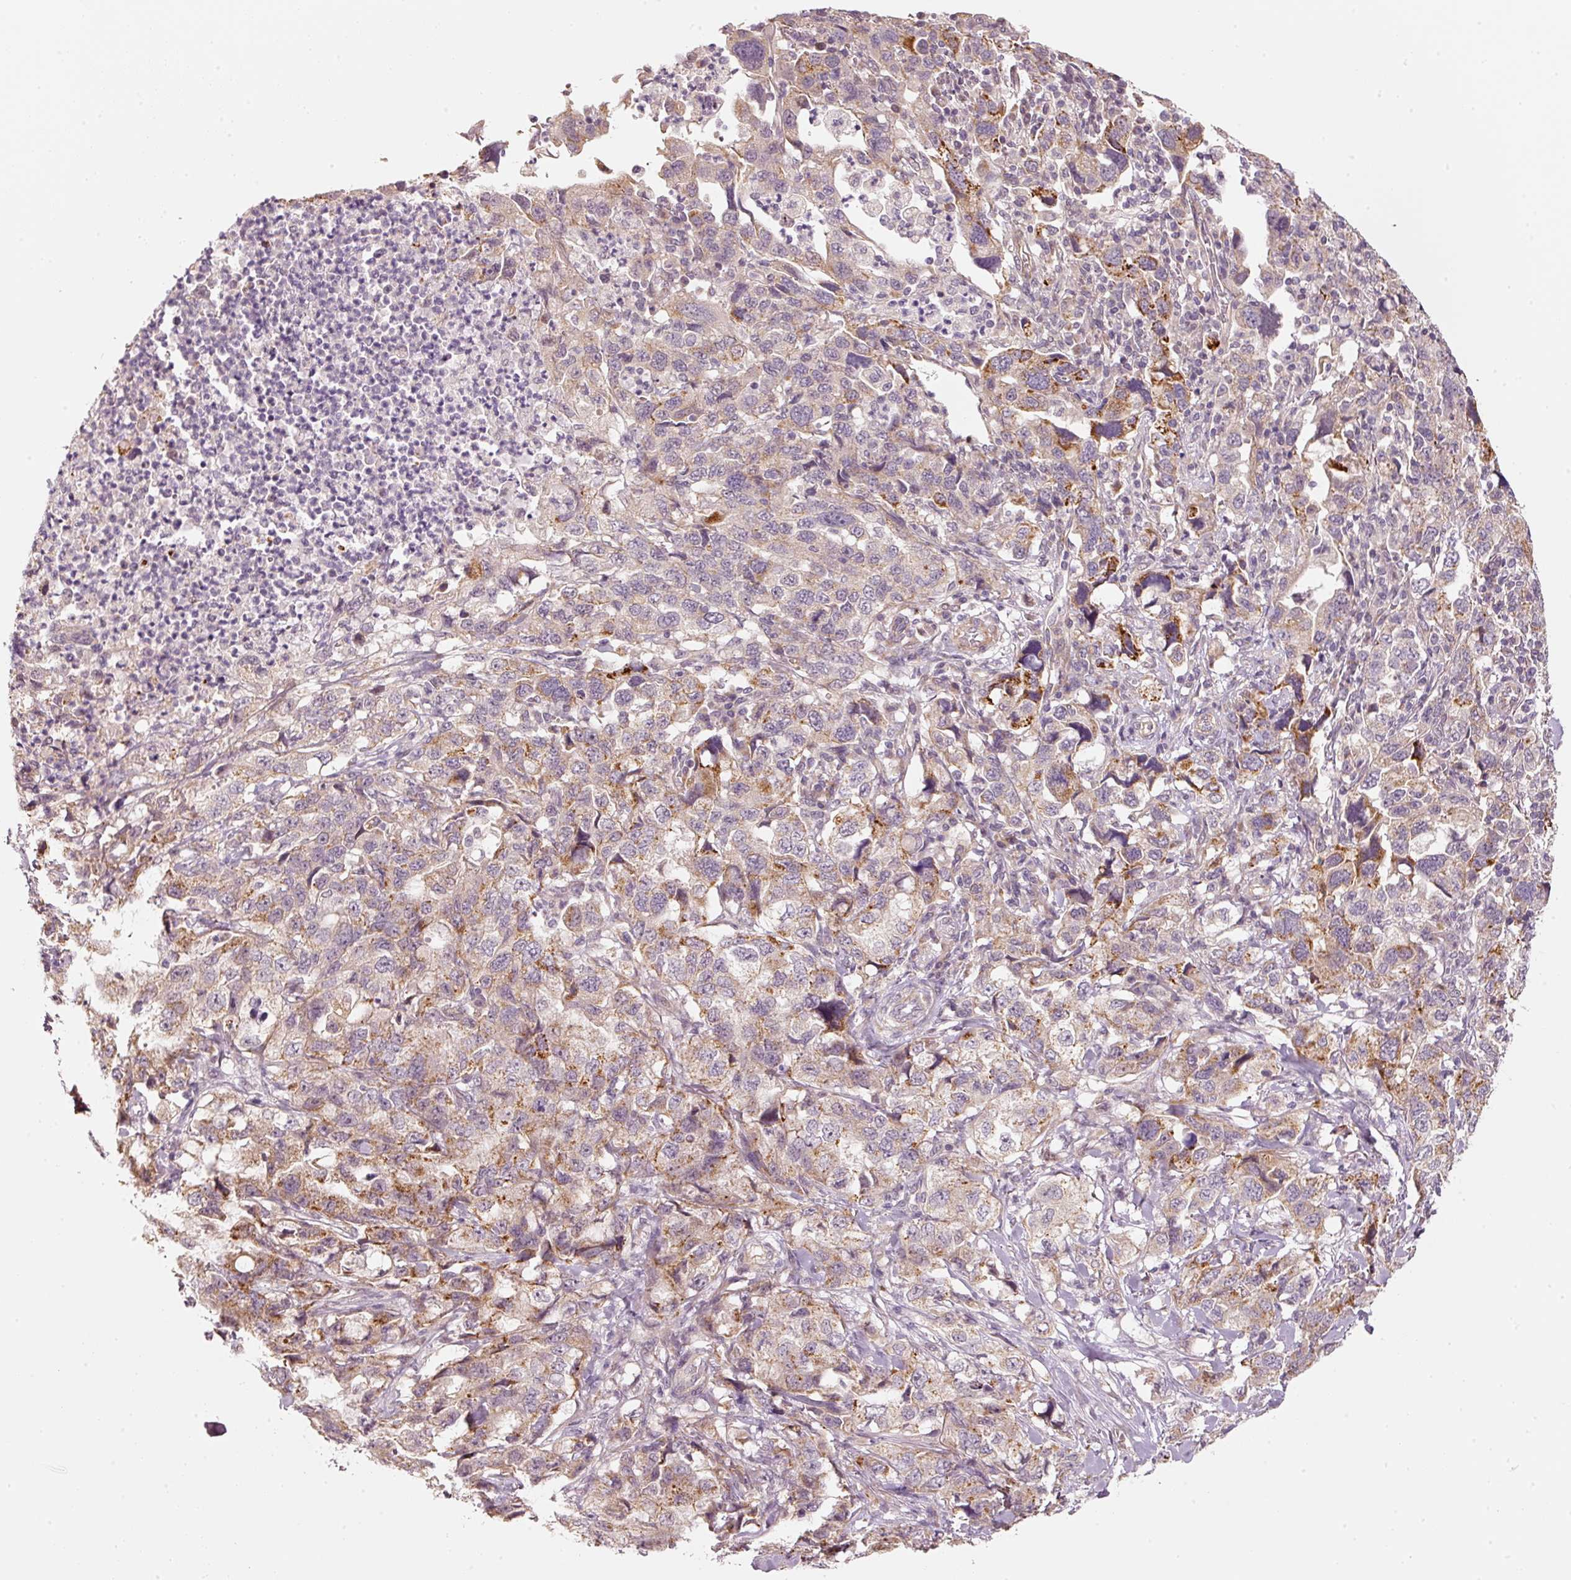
{"staining": {"intensity": "moderate", "quantity": "25%-75%", "location": "cytoplasmic/membranous"}, "tissue": "lung cancer", "cell_type": "Tumor cells", "image_type": "cancer", "snomed": [{"axis": "morphology", "description": "Adenocarcinoma, NOS"}, {"axis": "topography", "description": "Lung"}], "caption": "The immunohistochemical stain labels moderate cytoplasmic/membranous staining in tumor cells of lung cancer (adenocarcinoma) tissue. The staining was performed using DAB, with brown indicating positive protein expression. Nuclei are stained blue with hematoxylin.", "gene": "ARHGAP22", "patient": {"sex": "female", "age": 51}}